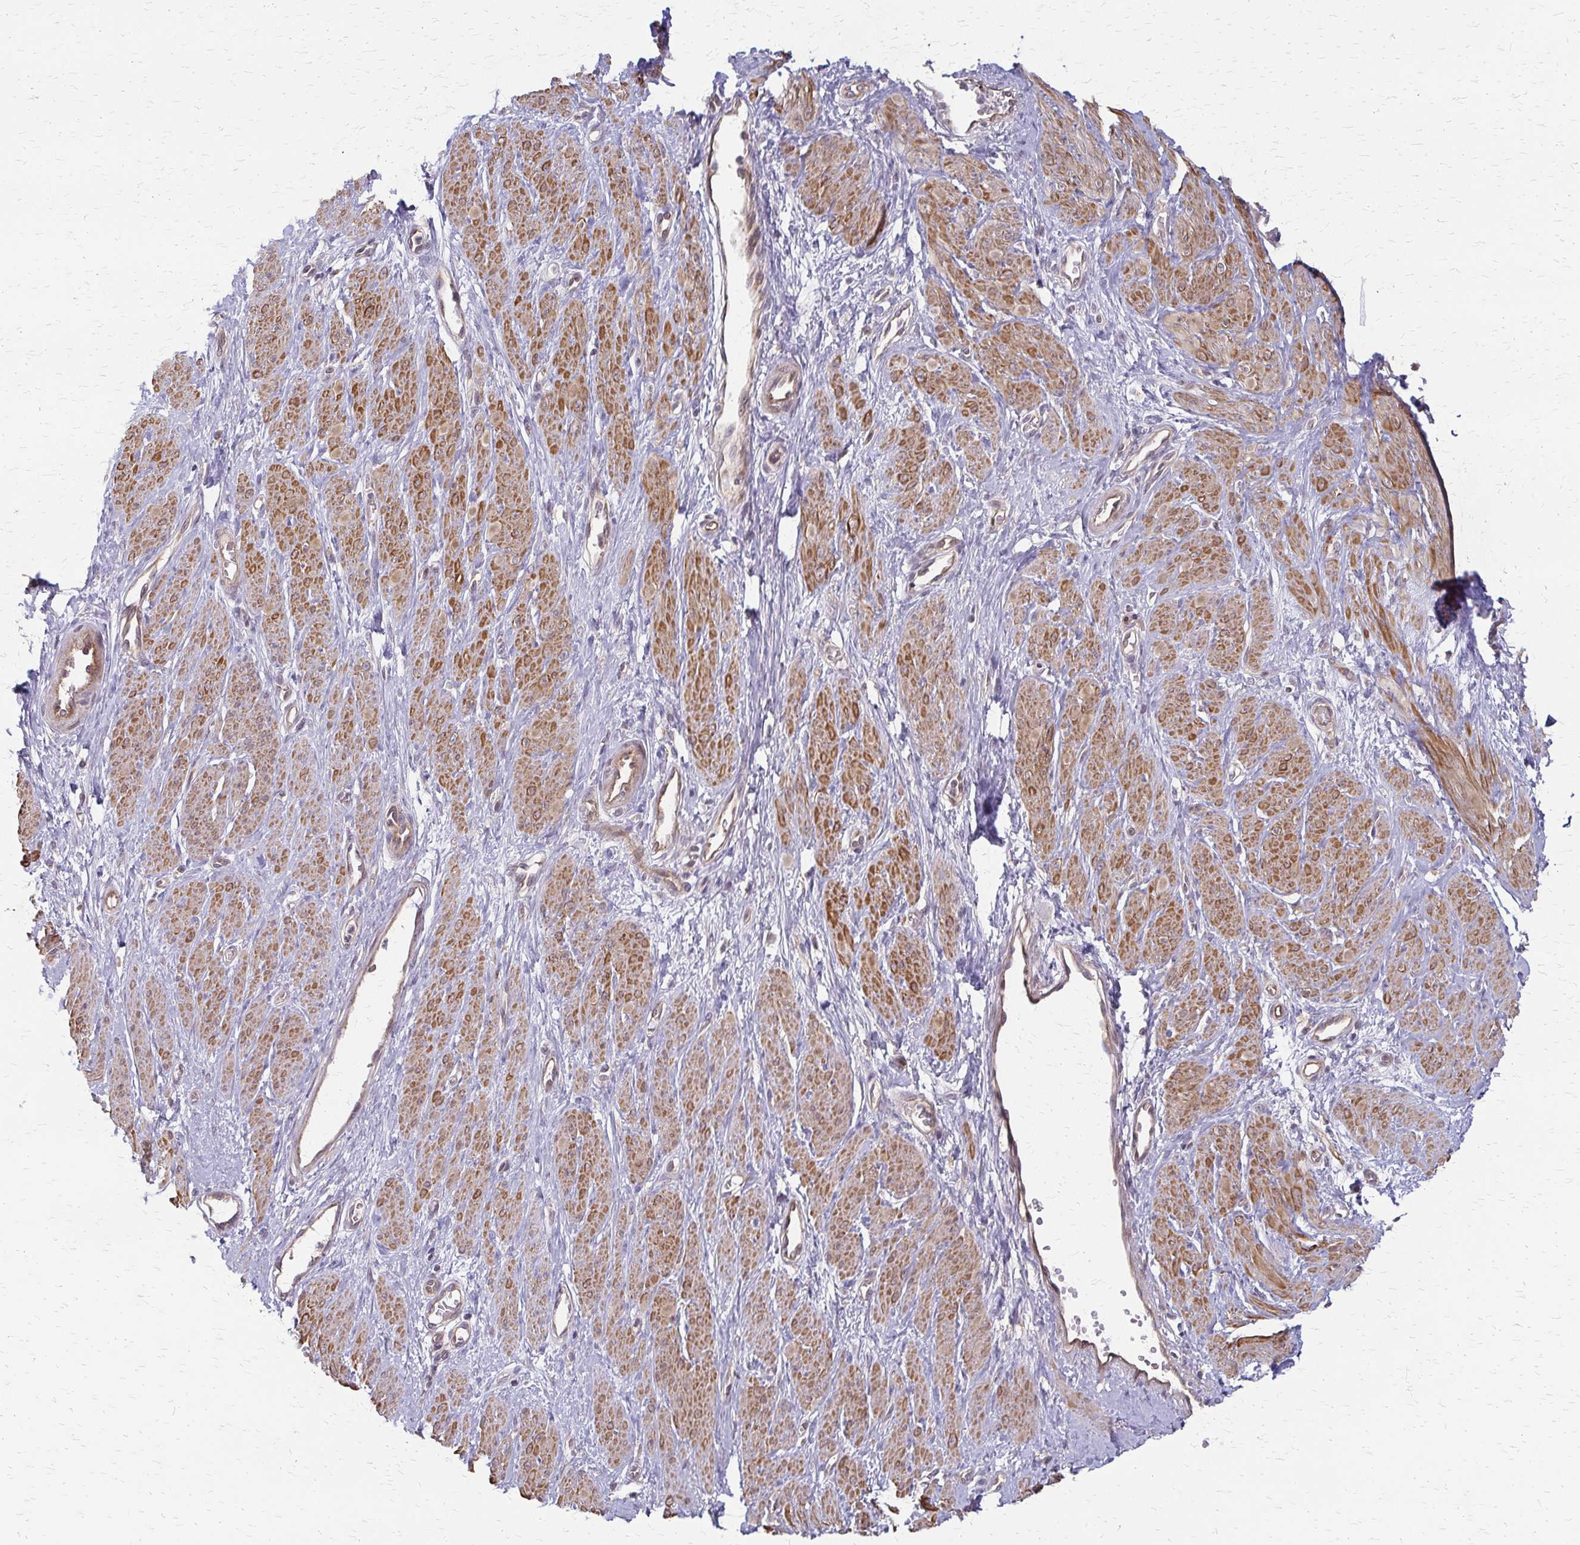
{"staining": {"intensity": "moderate", "quantity": "25%-75%", "location": "cytoplasmic/membranous"}, "tissue": "smooth muscle", "cell_type": "Smooth muscle cells", "image_type": "normal", "snomed": [{"axis": "morphology", "description": "Normal tissue, NOS"}, {"axis": "topography", "description": "Smooth muscle"}, {"axis": "topography", "description": "Uterus"}], "caption": "This is an image of IHC staining of benign smooth muscle, which shows moderate staining in the cytoplasmic/membranous of smooth muscle cells.", "gene": "ZNF383", "patient": {"sex": "female", "age": 39}}